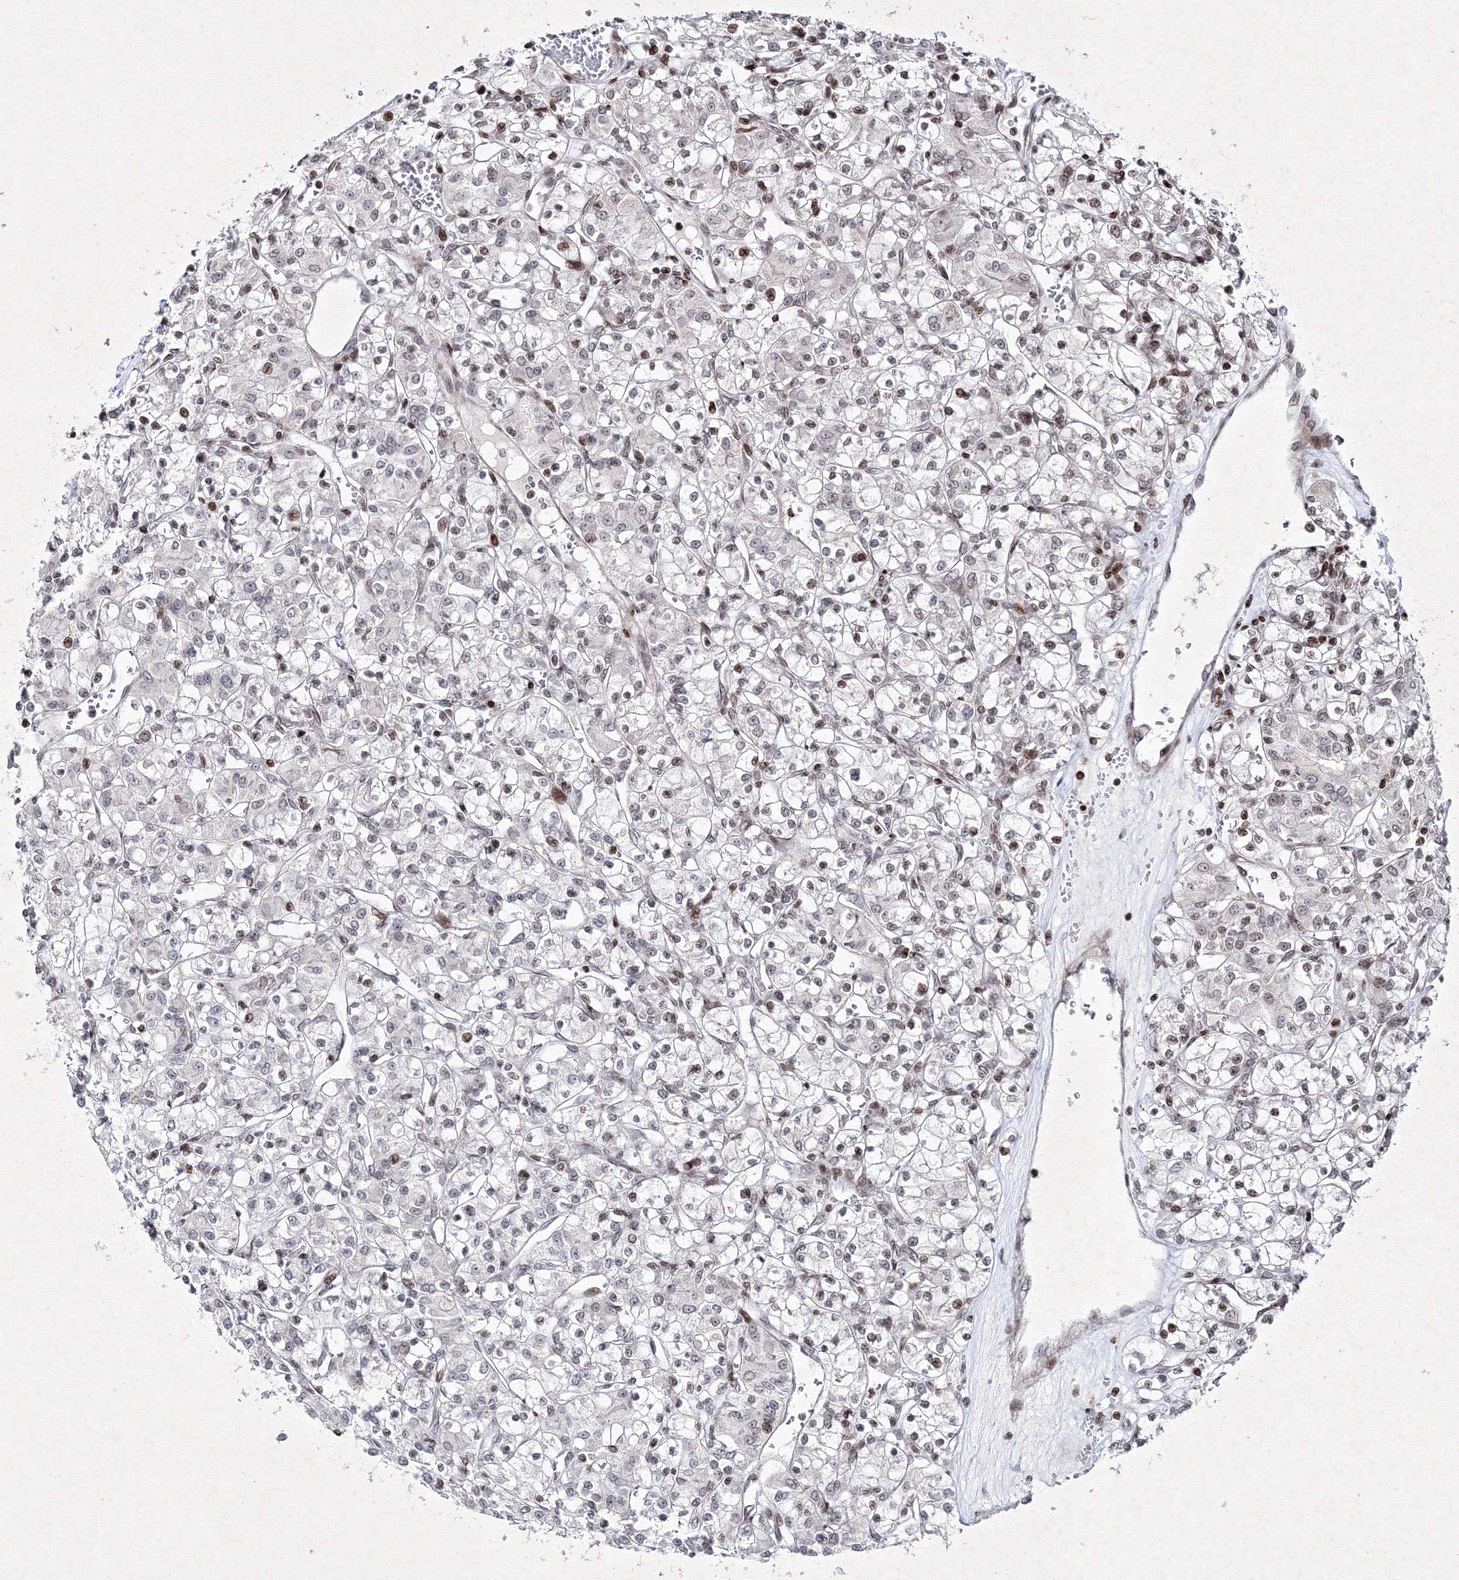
{"staining": {"intensity": "negative", "quantity": "none", "location": "none"}, "tissue": "renal cancer", "cell_type": "Tumor cells", "image_type": "cancer", "snomed": [{"axis": "morphology", "description": "Adenocarcinoma, NOS"}, {"axis": "topography", "description": "Kidney"}], "caption": "This micrograph is of adenocarcinoma (renal) stained with IHC to label a protein in brown with the nuclei are counter-stained blue. There is no positivity in tumor cells.", "gene": "SMIM29", "patient": {"sex": "female", "age": 59}}